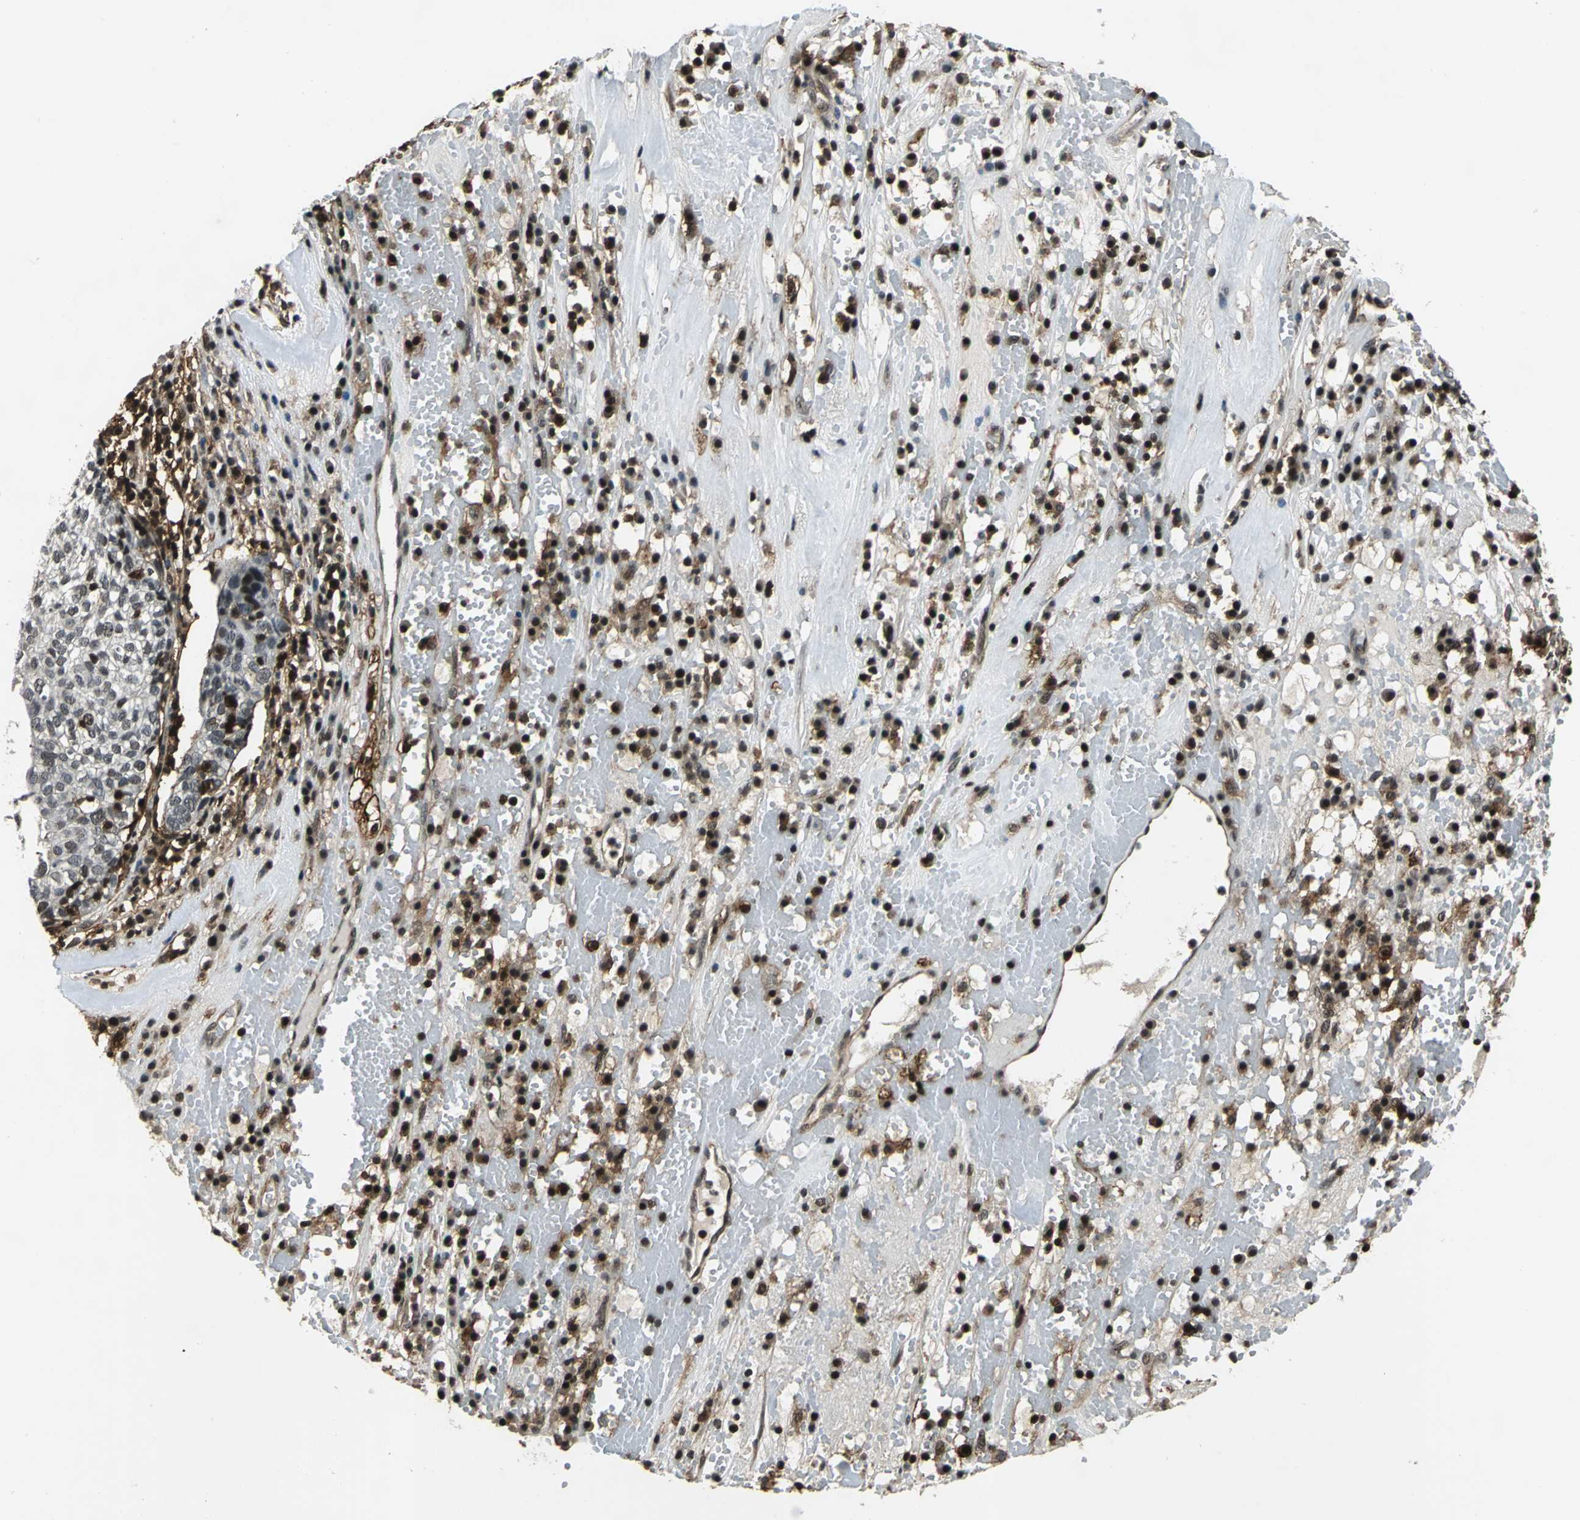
{"staining": {"intensity": "negative", "quantity": "none", "location": "none"}, "tissue": "head and neck cancer", "cell_type": "Tumor cells", "image_type": "cancer", "snomed": [{"axis": "morphology", "description": "Adenocarcinoma, NOS"}, {"axis": "topography", "description": "Salivary gland"}, {"axis": "topography", "description": "Head-Neck"}], "caption": "IHC photomicrograph of neoplastic tissue: head and neck adenocarcinoma stained with DAB demonstrates no significant protein staining in tumor cells.", "gene": "NR2C2", "patient": {"sex": "female", "age": 65}}